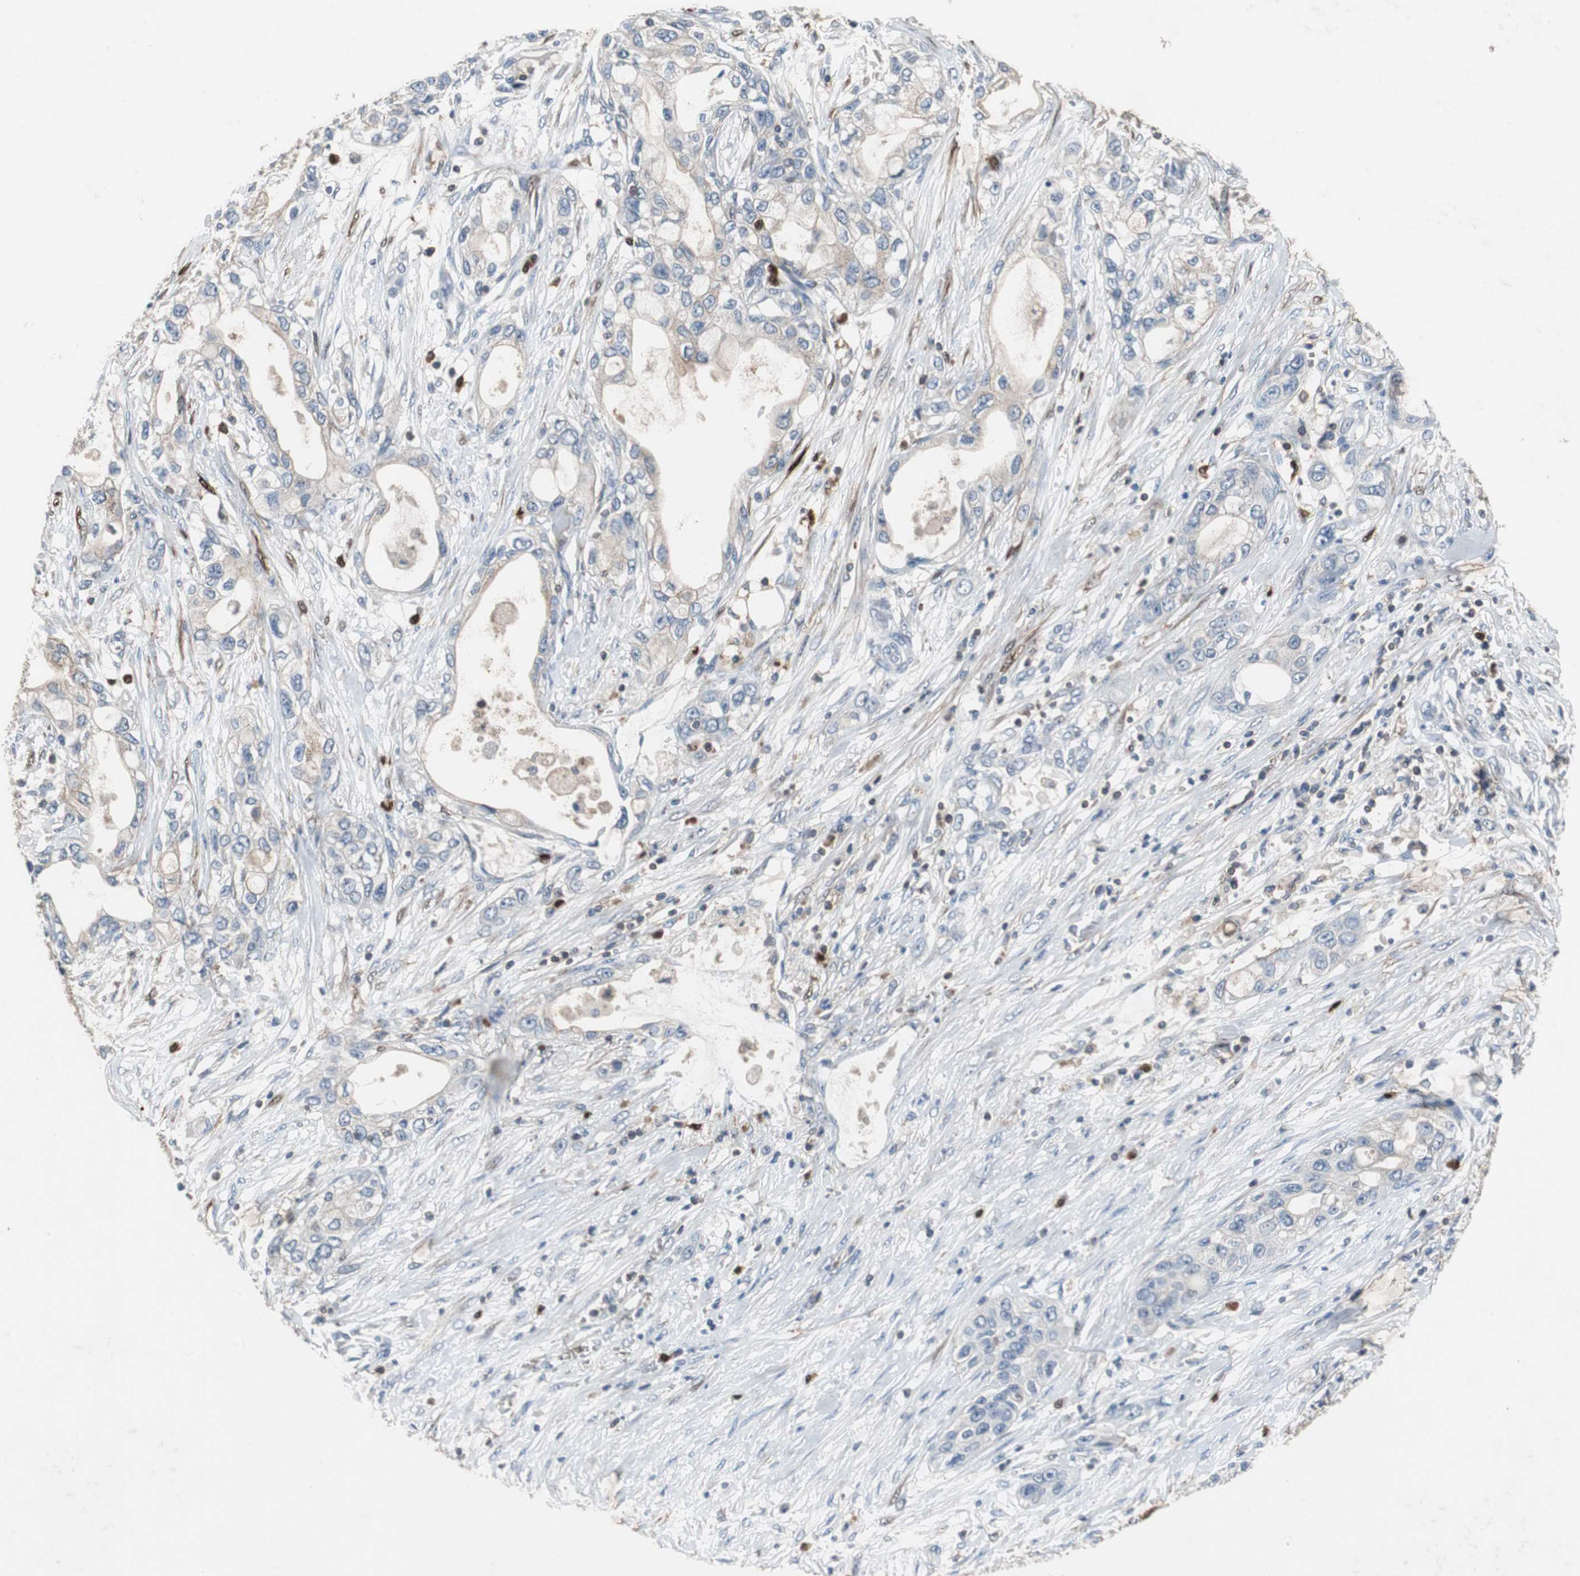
{"staining": {"intensity": "weak", "quantity": "<25%", "location": "cytoplasmic/membranous"}, "tissue": "pancreatic cancer", "cell_type": "Tumor cells", "image_type": "cancer", "snomed": [{"axis": "morphology", "description": "Adenocarcinoma, NOS"}, {"axis": "topography", "description": "Pancreas"}], "caption": "This is an IHC image of human adenocarcinoma (pancreatic). There is no positivity in tumor cells.", "gene": "CALB2", "patient": {"sex": "female", "age": 70}}